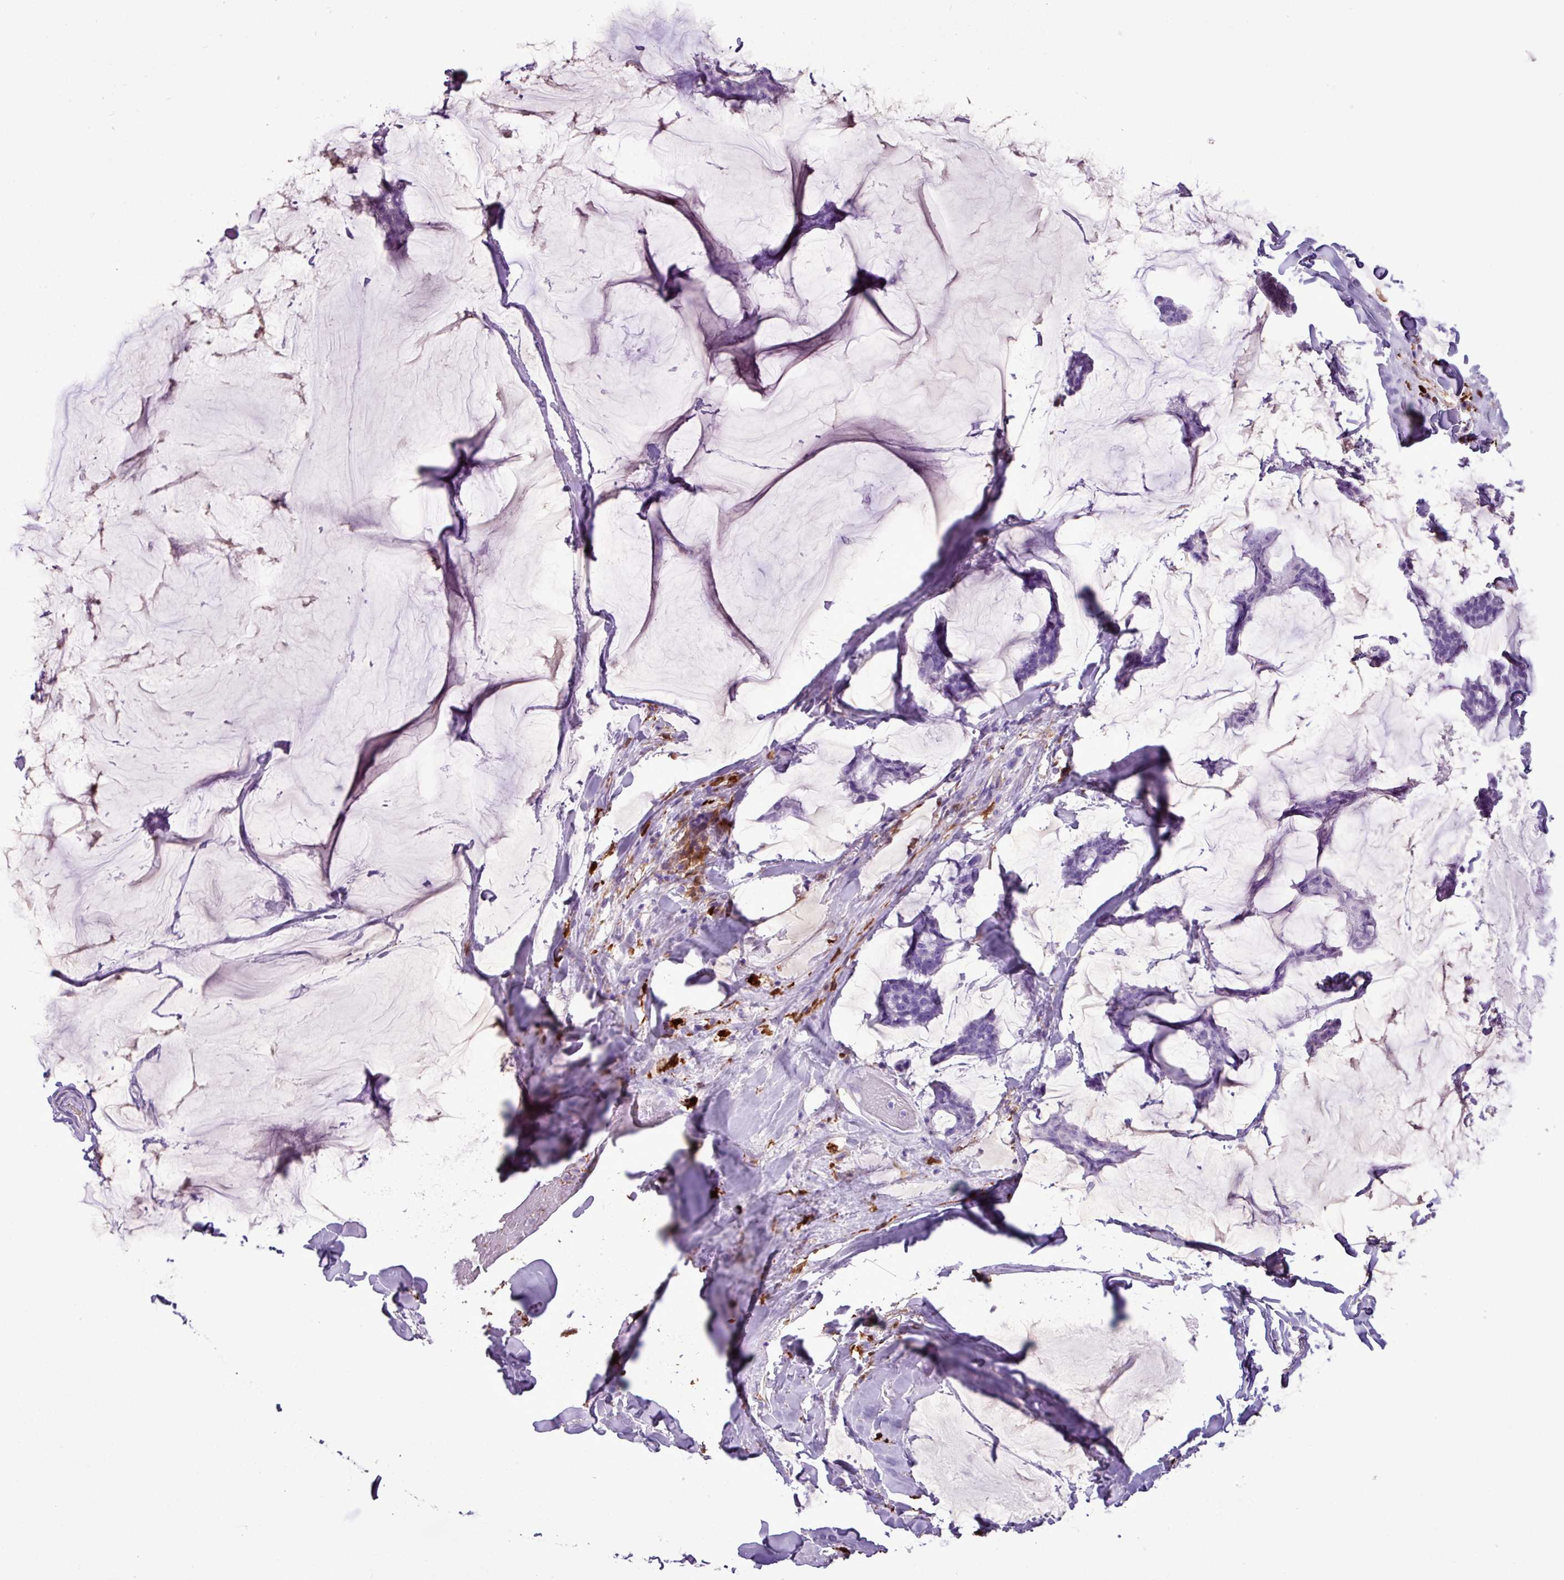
{"staining": {"intensity": "negative", "quantity": "none", "location": "none"}, "tissue": "breast cancer", "cell_type": "Tumor cells", "image_type": "cancer", "snomed": [{"axis": "morphology", "description": "Duct carcinoma"}, {"axis": "topography", "description": "Breast"}], "caption": "Tumor cells are negative for protein expression in human breast intraductal carcinoma. (Stains: DAB immunohistochemistry with hematoxylin counter stain, Microscopy: brightfield microscopy at high magnification).", "gene": "TMEM200C", "patient": {"sex": "female", "age": 93}}